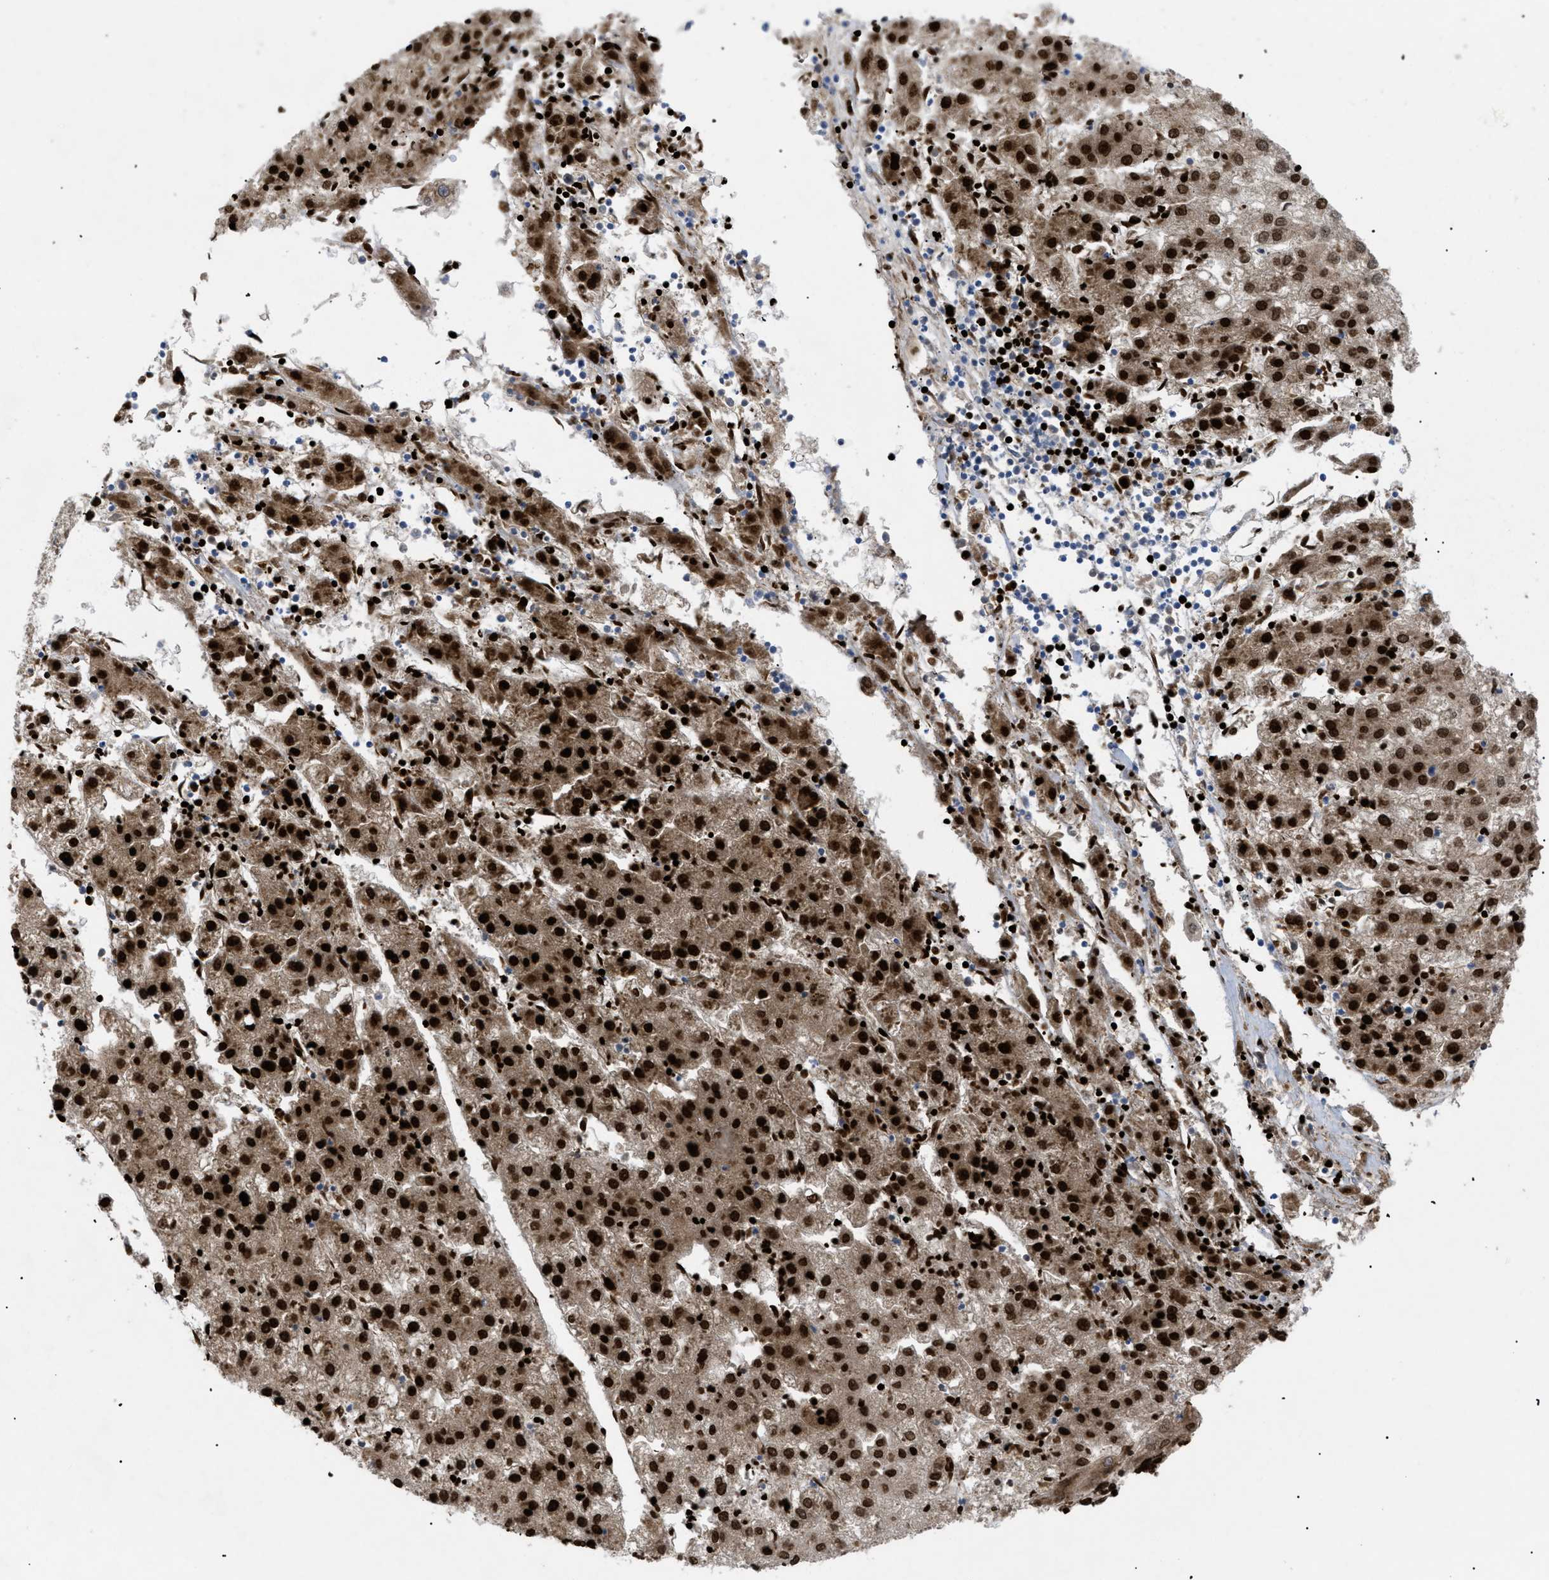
{"staining": {"intensity": "strong", "quantity": ">75%", "location": "cytoplasmic/membranous,nuclear"}, "tissue": "liver cancer", "cell_type": "Tumor cells", "image_type": "cancer", "snomed": [{"axis": "morphology", "description": "Carcinoma, Hepatocellular, NOS"}, {"axis": "topography", "description": "Liver"}], "caption": "Immunohistochemical staining of human liver cancer demonstrates high levels of strong cytoplasmic/membranous and nuclear protein expression in about >75% of tumor cells. The protein is shown in brown color, while the nuclei are stained blue.", "gene": "SLC50A1", "patient": {"sex": "male", "age": 72}}